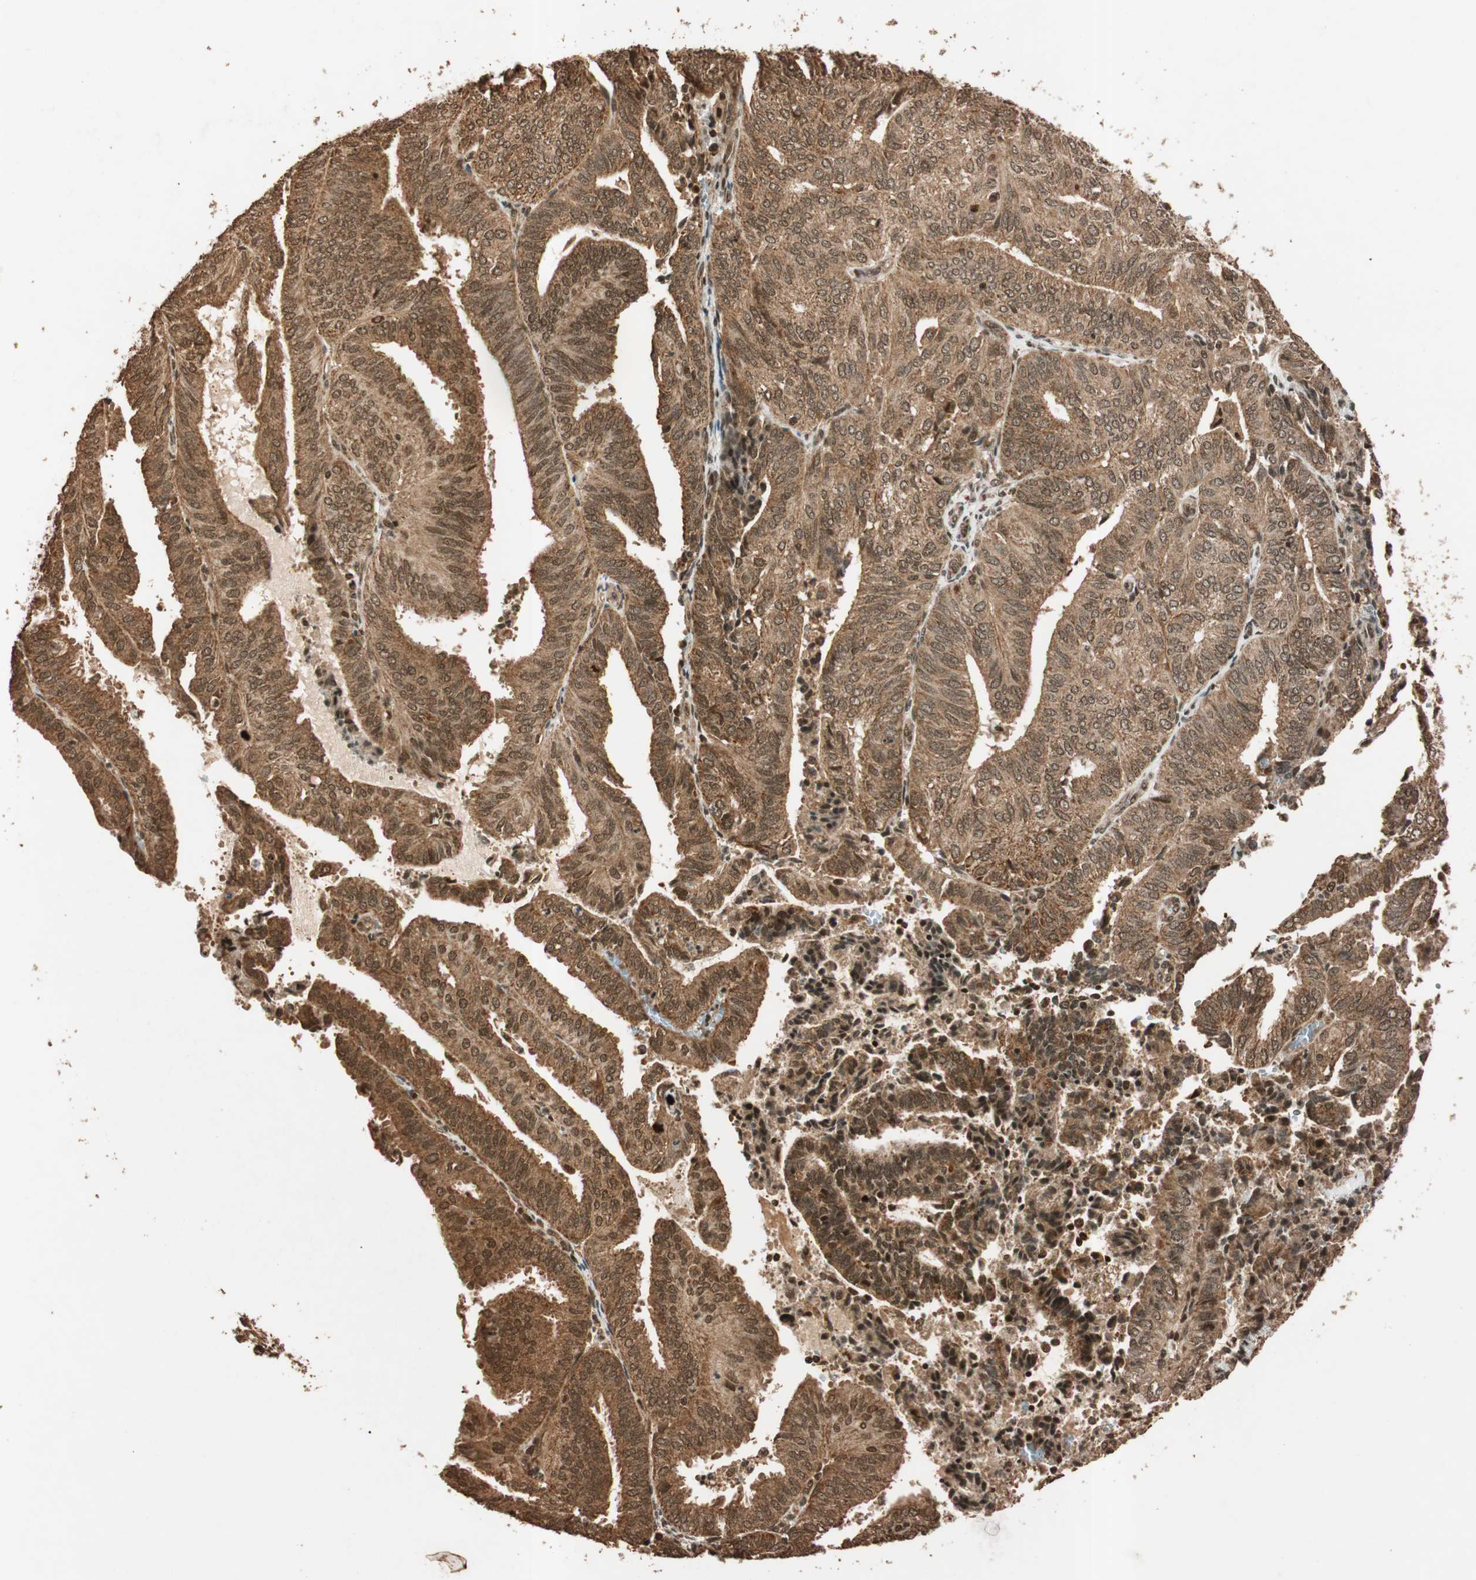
{"staining": {"intensity": "moderate", "quantity": ">75%", "location": "cytoplasmic/membranous"}, "tissue": "endometrial cancer", "cell_type": "Tumor cells", "image_type": "cancer", "snomed": [{"axis": "morphology", "description": "Adenocarcinoma, NOS"}, {"axis": "topography", "description": "Uterus"}], "caption": "Endometrial cancer (adenocarcinoma) was stained to show a protein in brown. There is medium levels of moderate cytoplasmic/membranous expression in about >75% of tumor cells.", "gene": "ALKBH5", "patient": {"sex": "female", "age": 60}}